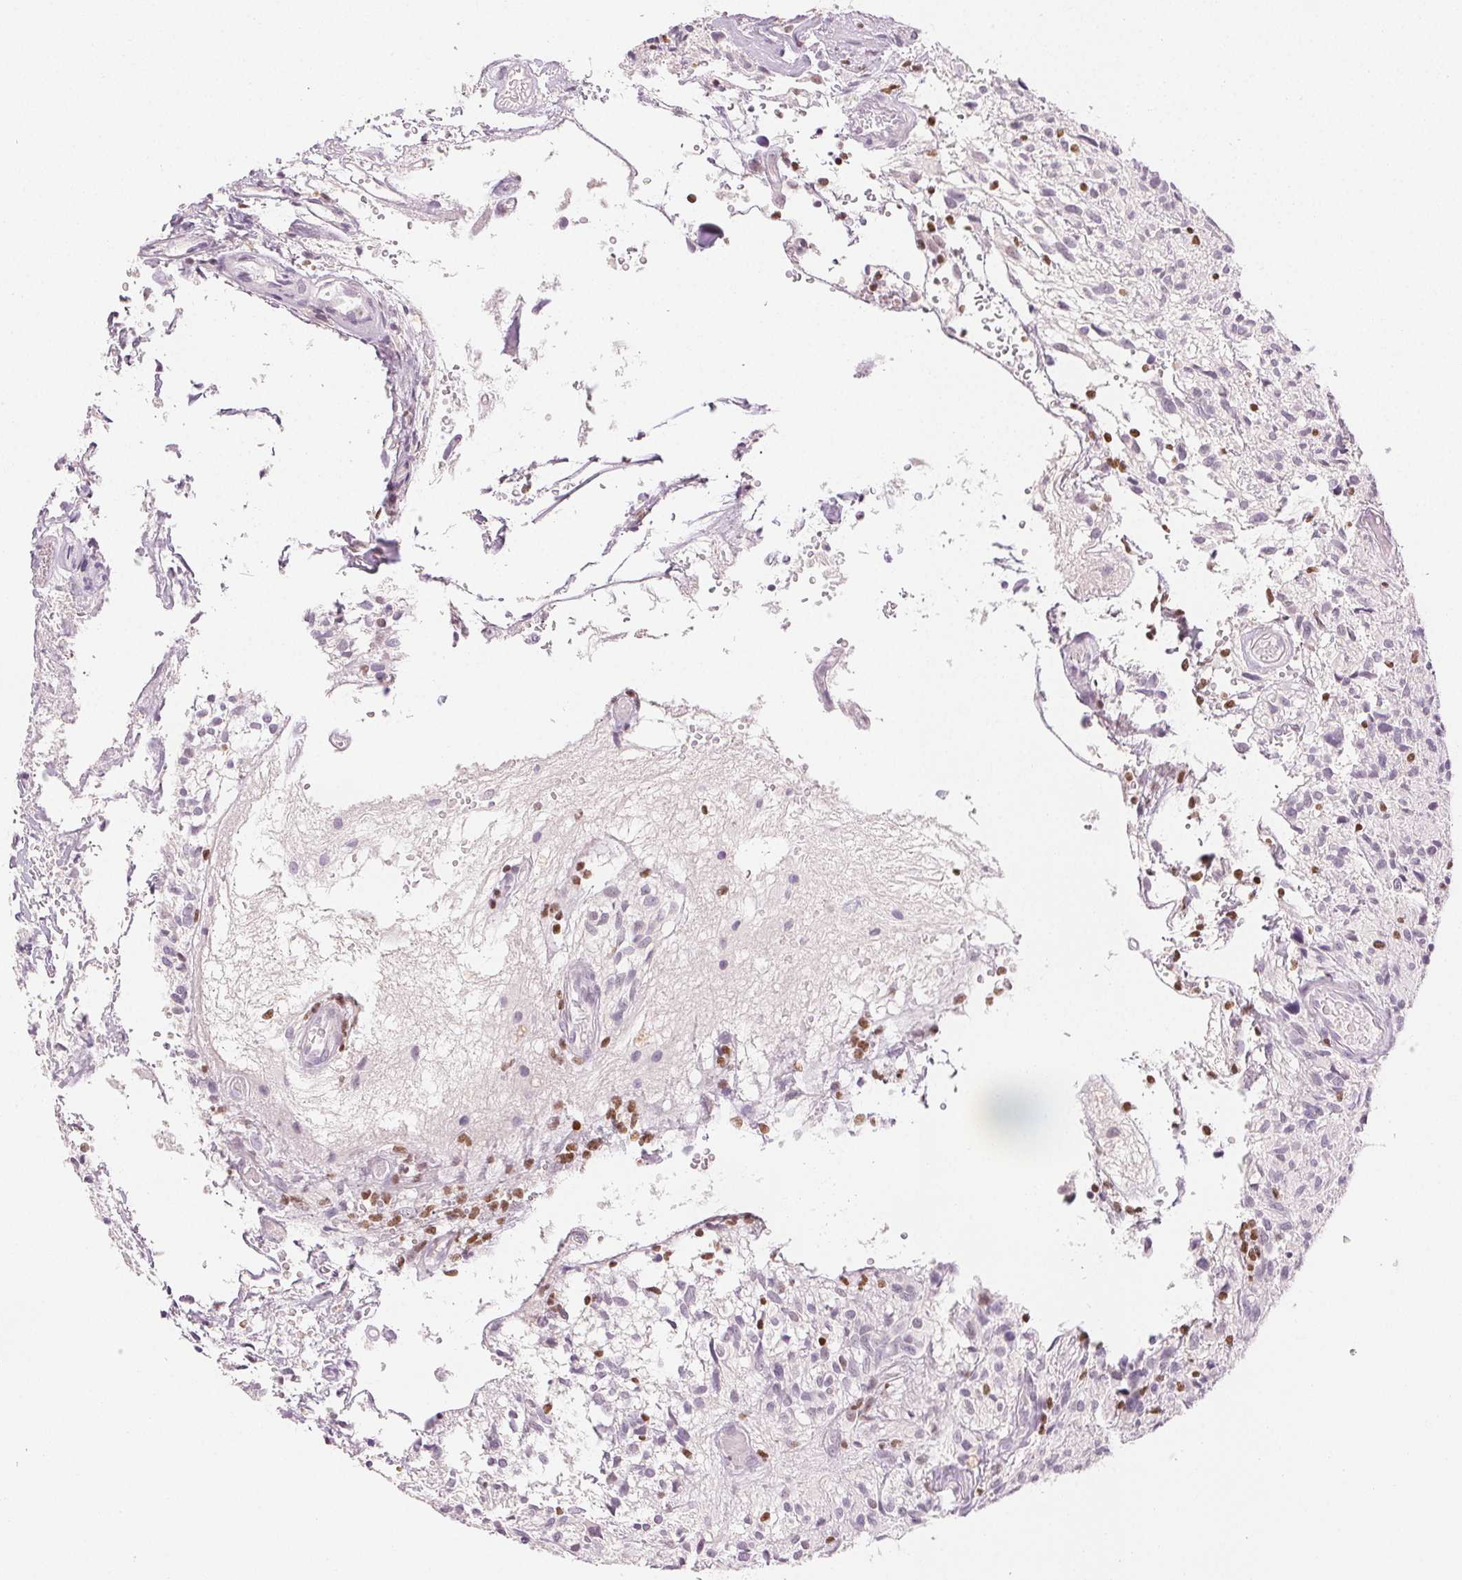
{"staining": {"intensity": "negative", "quantity": "none", "location": "none"}, "tissue": "glioma", "cell_type": "Tumor cells", "image_type": "cancer", "snomed": [{"axis": "morphology", "description": "Glioma, malignant, High grade"}, {"axis": "topography", "description": "Brain"}], "caption": "DAB (3,3'-diaminobenzidine) immunohistochemical staining of glioma reveals no significant positivity in tumor cells.", "gene": "RUNX2", "patient": {"sex": "male", "age": 75}}